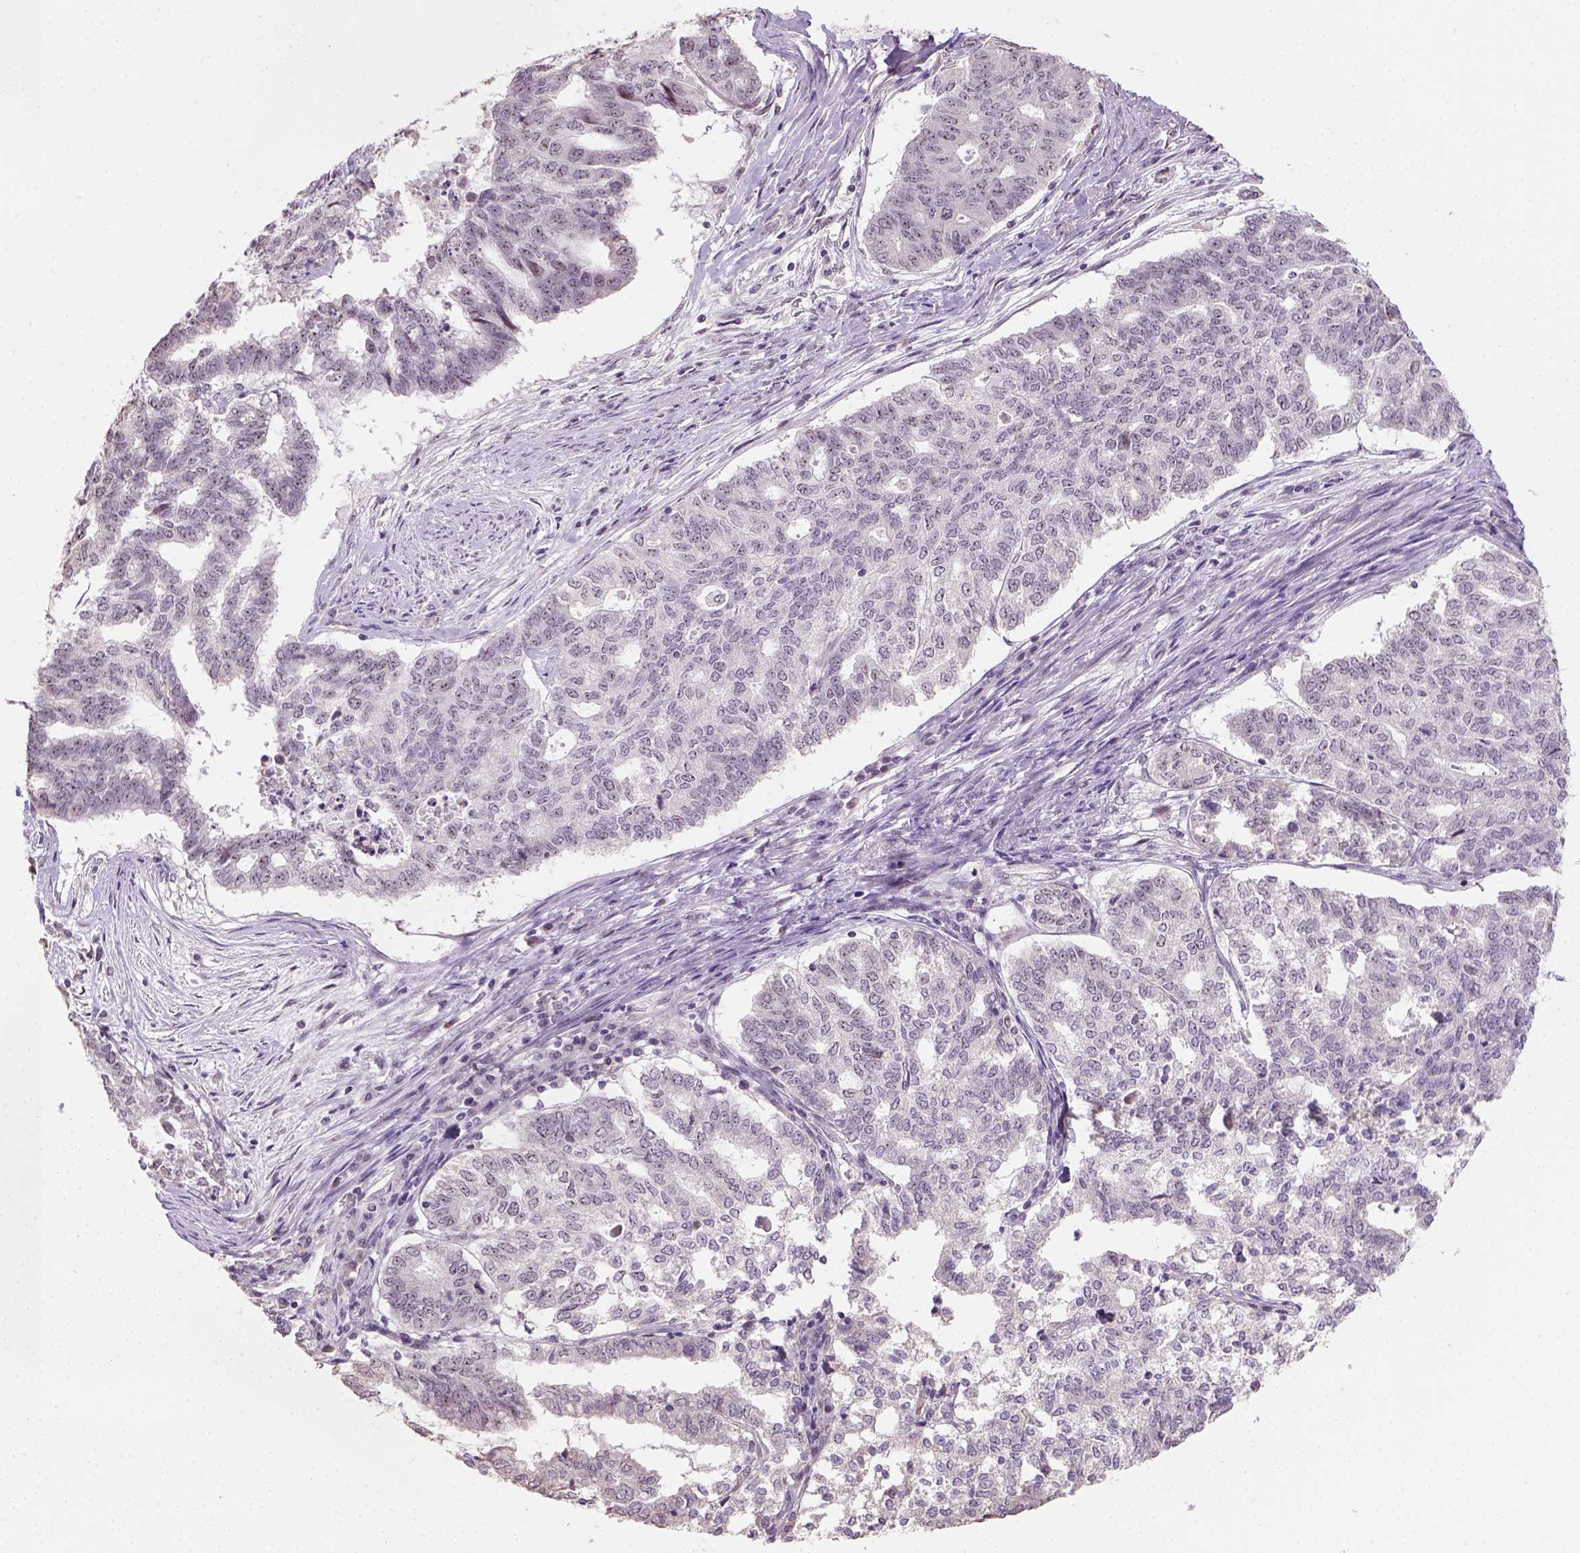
{"staining": {"intensity": "negative", "quantity": "none", "location": "none"}, "tissue": "endometrial cancer", "cell_type": "Tumor cells", "image_type": "cancer", "snomed": [{"axis": "morphology", "description": "Adenocarcinoma, NOS"}, {"axis": "topography", "description": "Endometrium"}], "caption": "Immunohistochemistry photomicrograph of human endometrial cancer (adenocarcinoma) stained for a protein (brown), which exhibits no expression in tumor cells. Nuclei are stained in blue.", "gene": "DDX50", "patient": {"sex": "female", "age": 79}}